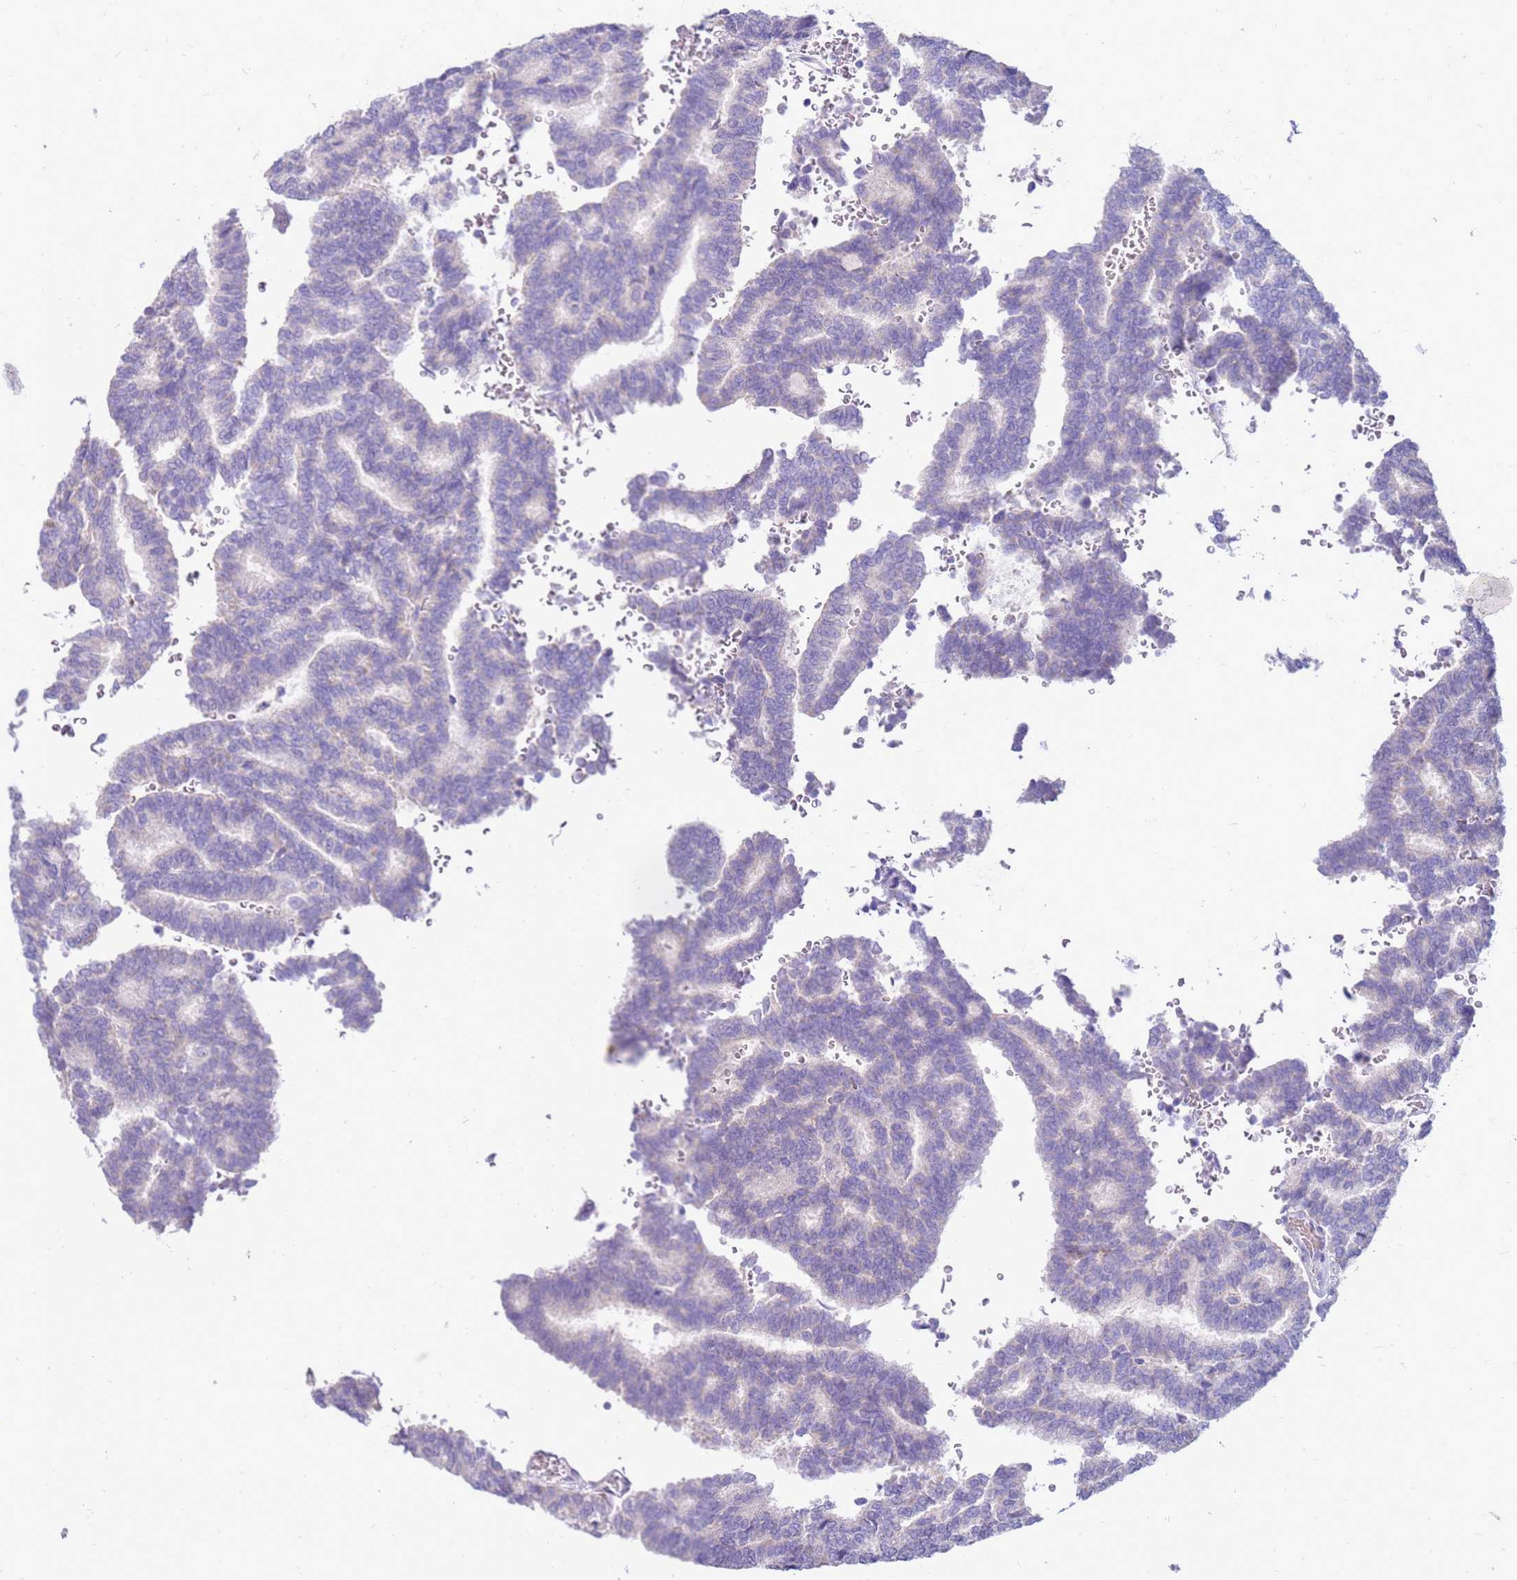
{"staining": {"intensity": "negative", "quantity": "none", "location": "none"}, "tissue": "thyroid cancer", "cell_type": "Tumor cells", "image_type": "cancer", "snomed": [{"axis": "morphology", "description": "Papillary adenocarcinoma, NOS"}, {"axis": "topography", "description": "Thyroid gland"}], "caption": "Tumor cells are negative for protein expression in human papillary adenocarcinoma (thyroid).", "gene": "EVPLL", "patient": {"sex": "female", "age": 35}}